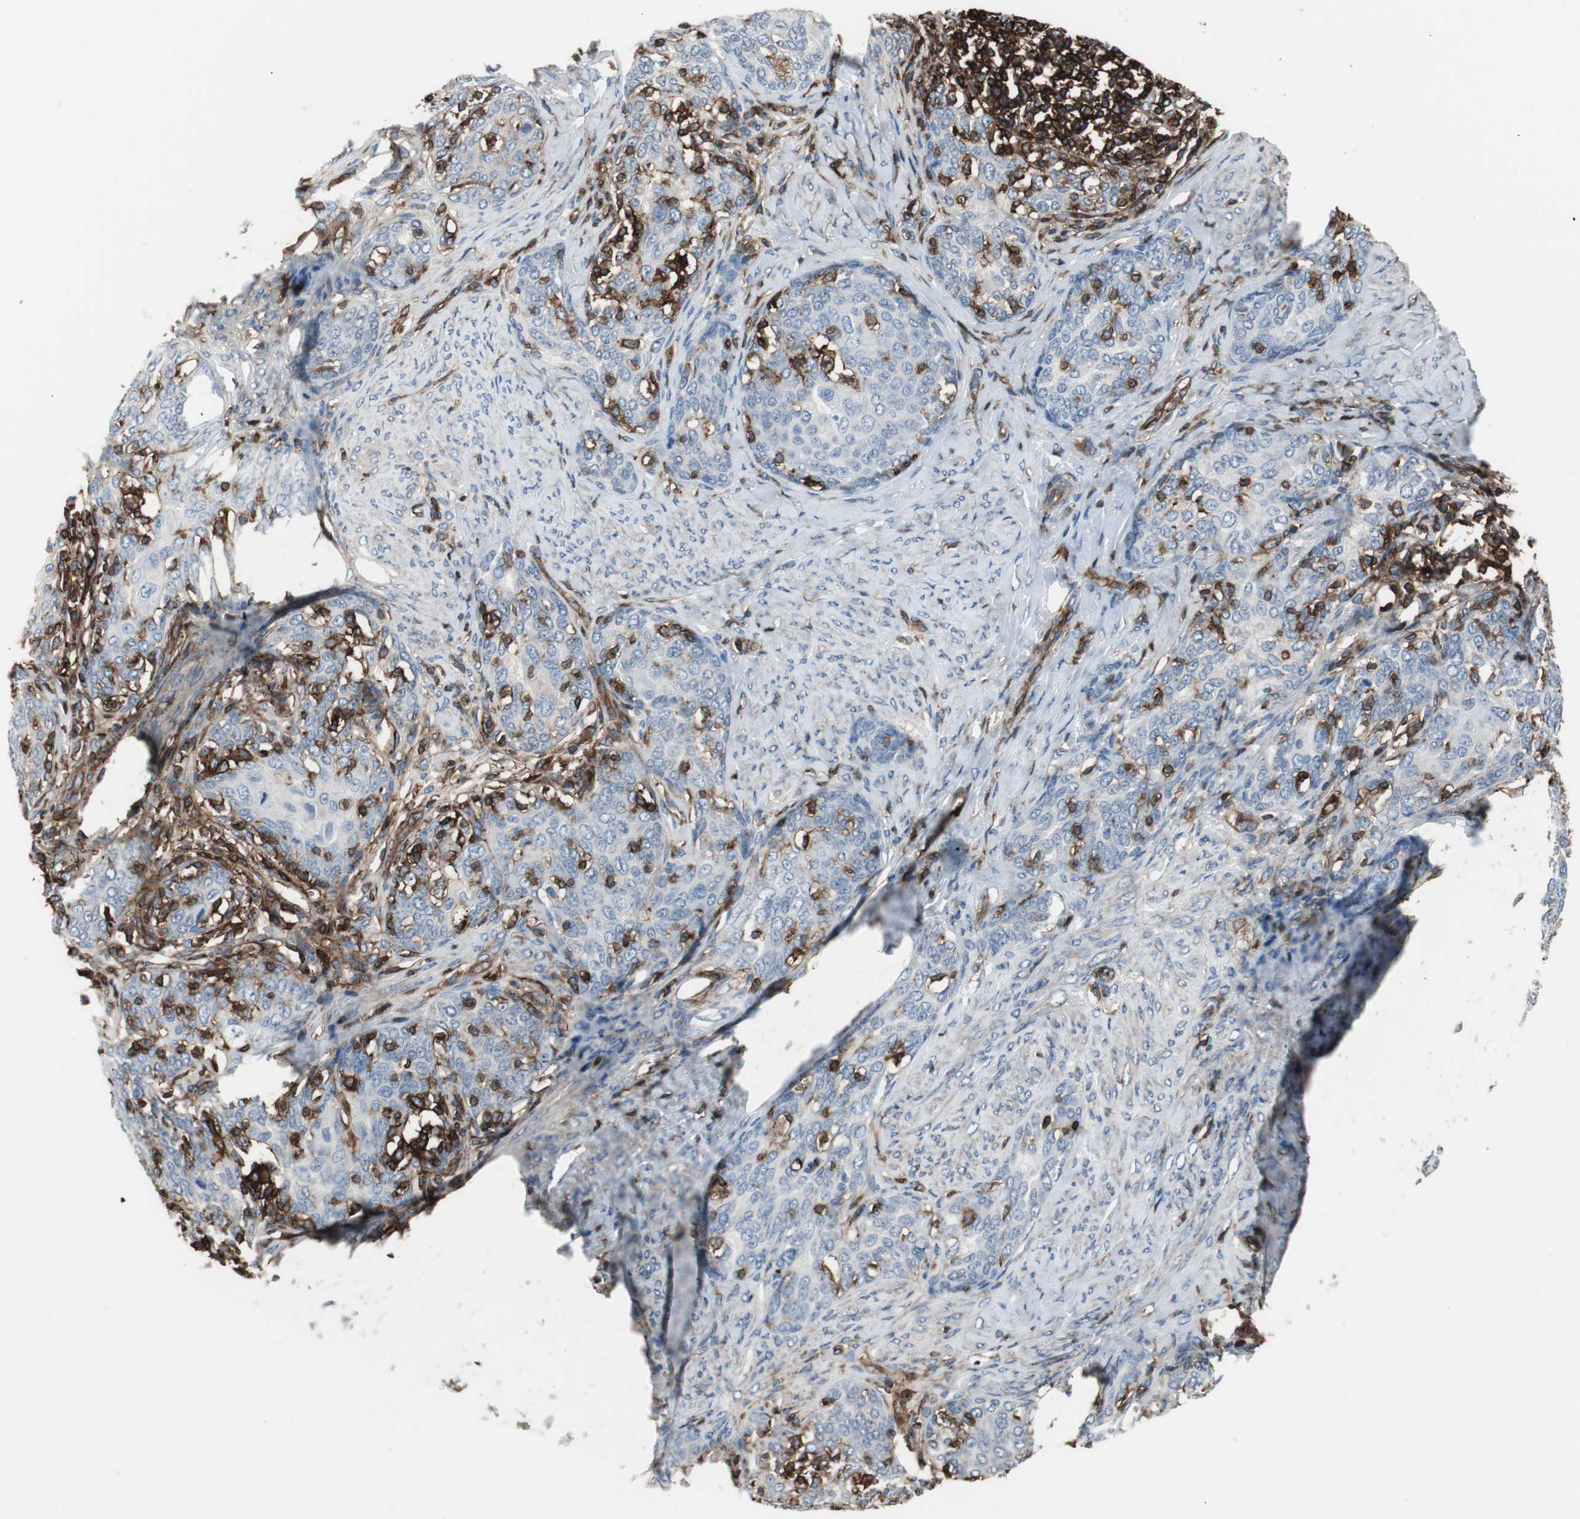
{"staining": {"intensity": "negative", "quantity": "none", "location": "none"}, "tissue": "cervical cancer", "cell_type": "Tumor cells", "image_type": "cancer", "snomed": [{"axis": "morphology", "description": "Squamous cell carcinoma, NOS"}, {"axis": "morphology", "description": "Adenocarcinoma, NOS"}, {"axis": "topography", "description": "Cervix"}], "caption": "A histopathology image of human cervical cancer is negative for staining in tumor cells.", "gene": "B2M", "patient": {"sex": "female", "age": 52}}